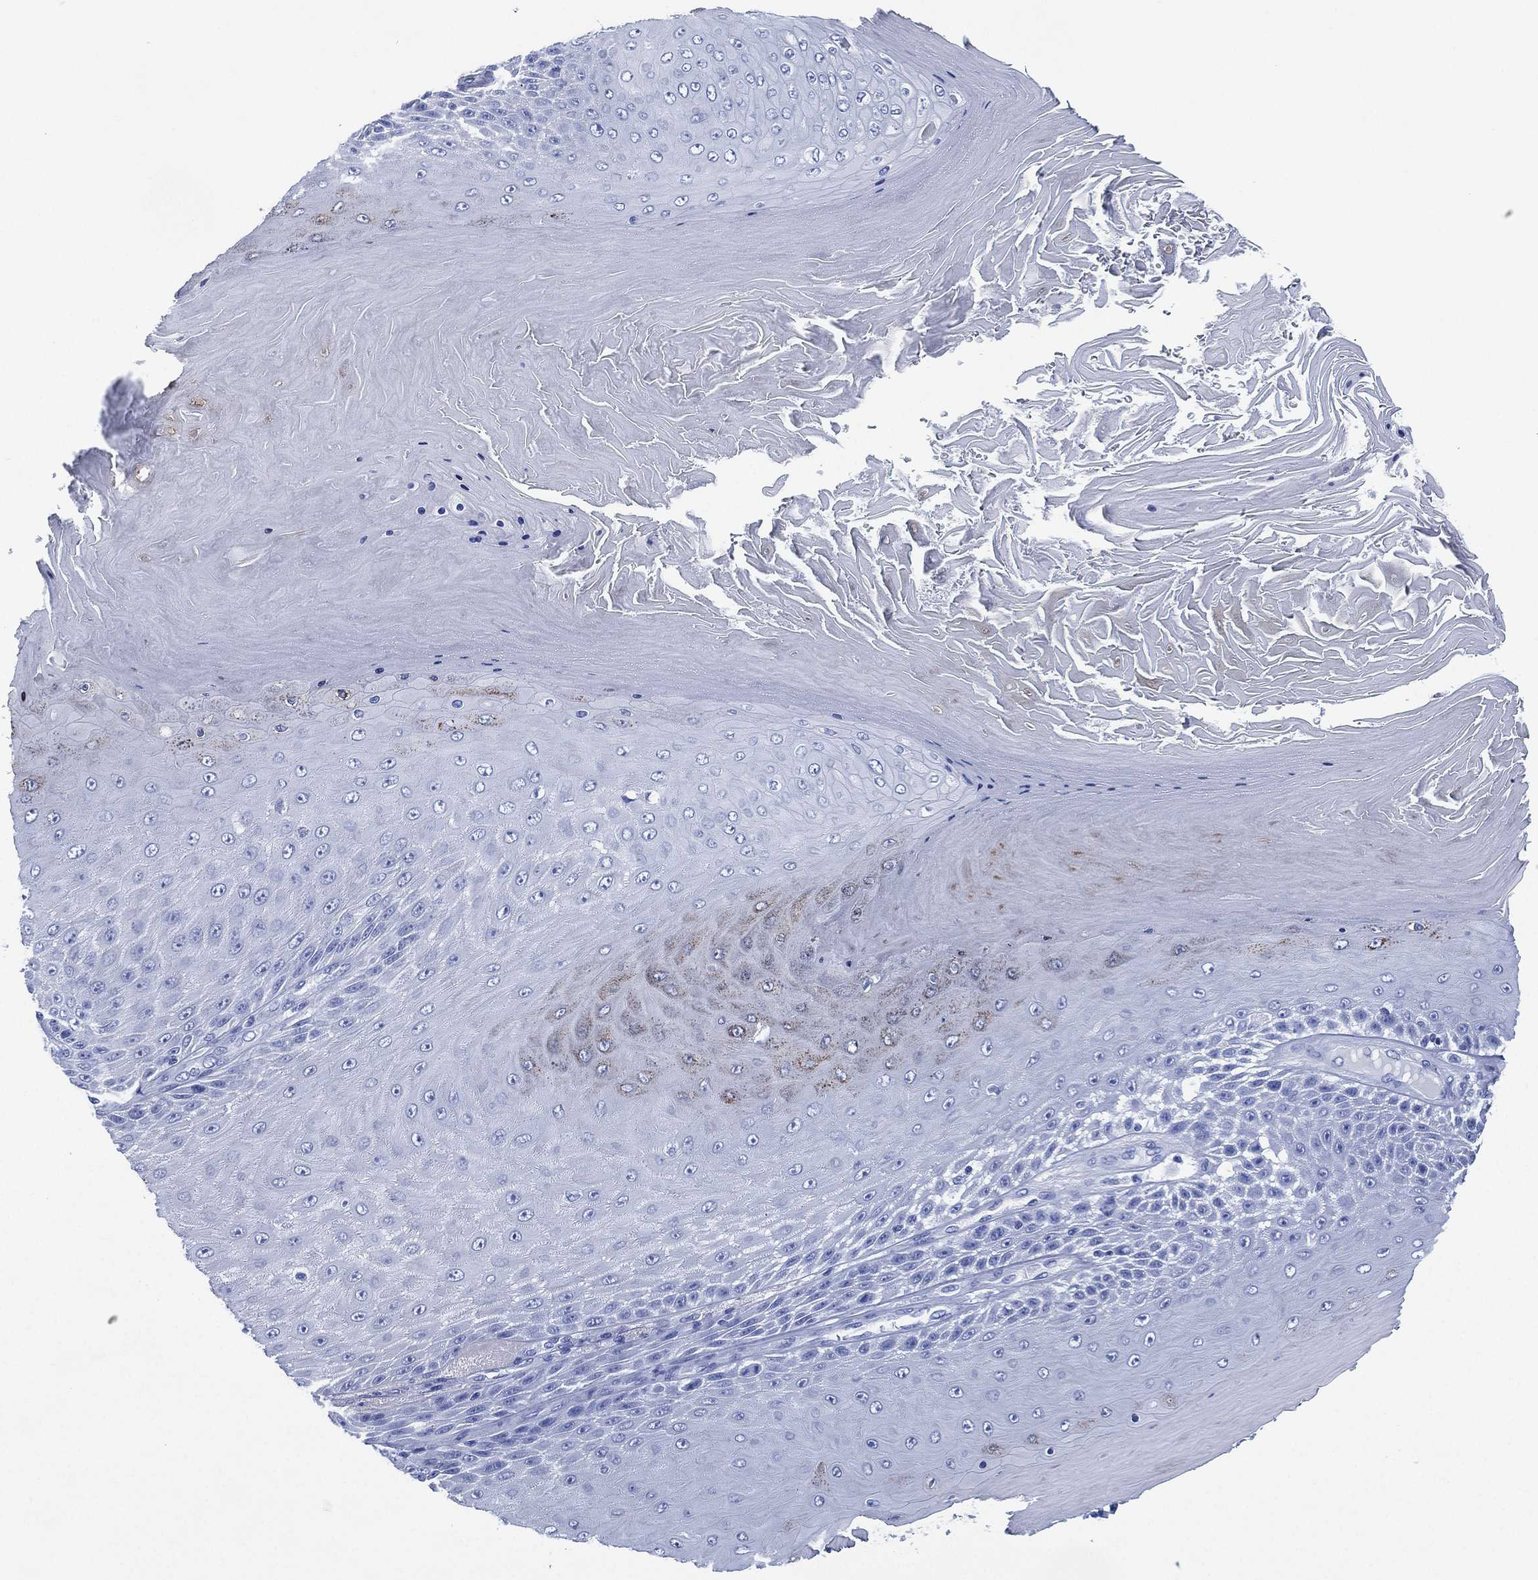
{"staining": {"intensity": "negative", "quantity": "none", "location": "none"}, "tissue": "skin cancer", "cell_type": "Tumor cells", "image_type": "cancer", "snomed": [{"axis": "morphology", "description": "Squamous cell carcinoma, NOS"}, {"axis": "topography", "description": "Skin"}], "caption": "This image is of squamous cell carcinoma (skin) stained with immunohistochemistry to label a protein in brown with the nuclei are counter-stained blue. There is no expression in tumor cells. Nuclei are stained in blue.", "gene": "SIGLECL1", "patient": {"sex": "male", "age": 62}}